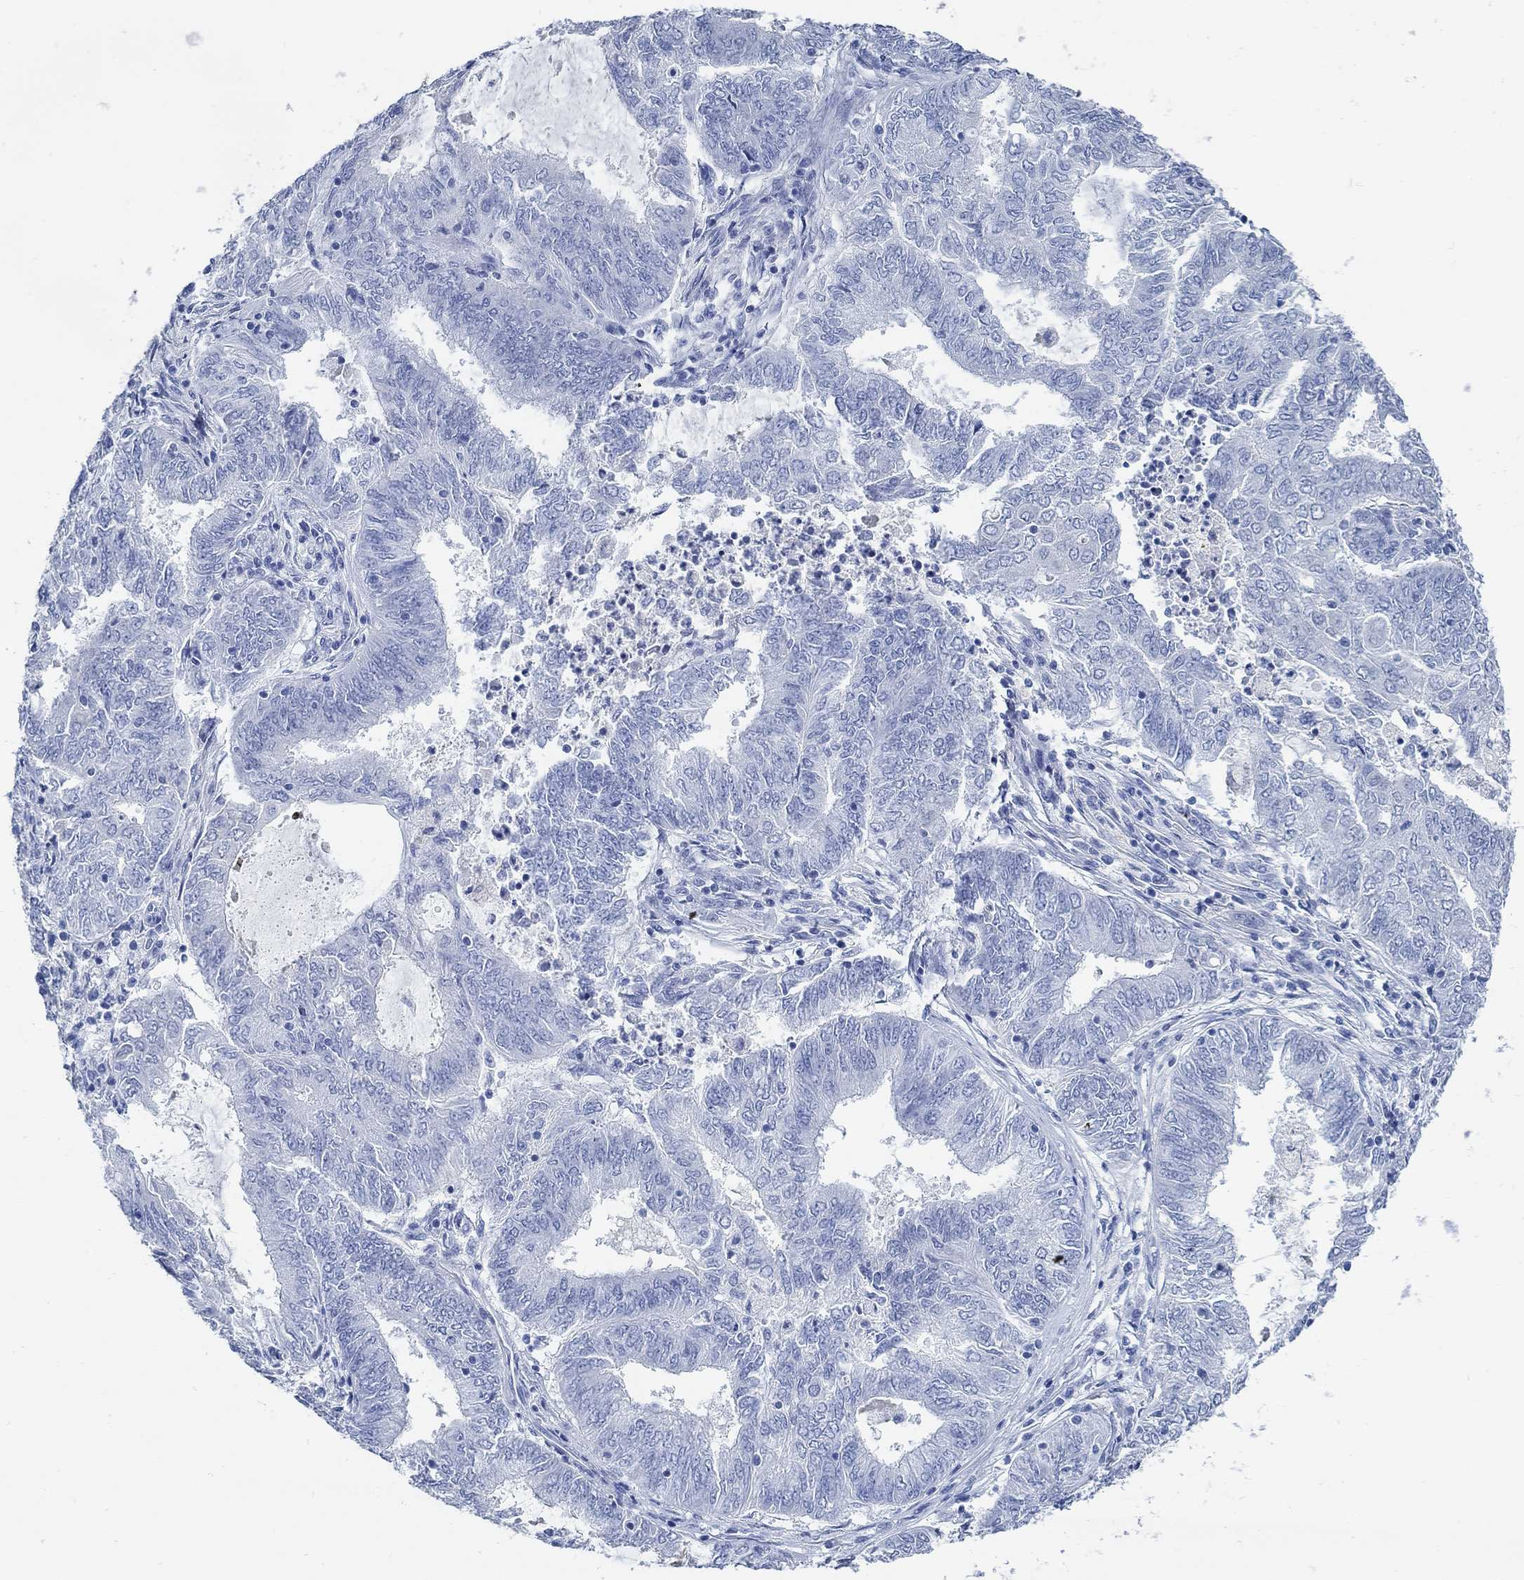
{"staining": {"intensity": "negative", "quantity": "none", "location": "none"}, "tissue": "endometrial cancer", "cell_type": "Tumor cells", "image_type": "cancer", "snomed": [{"axis": "morphology", "description": "Adenocarcinoma, NOS"}, {"axis": "topography", "description": "Endometrium"}], "caption": "Adenocarcinoma (endometrial) was stained to show a protein in brown. There is no significant expression in tumor cells.", "gene": "SLC45A1", "patient": {"sex": "female", "age": 62}}